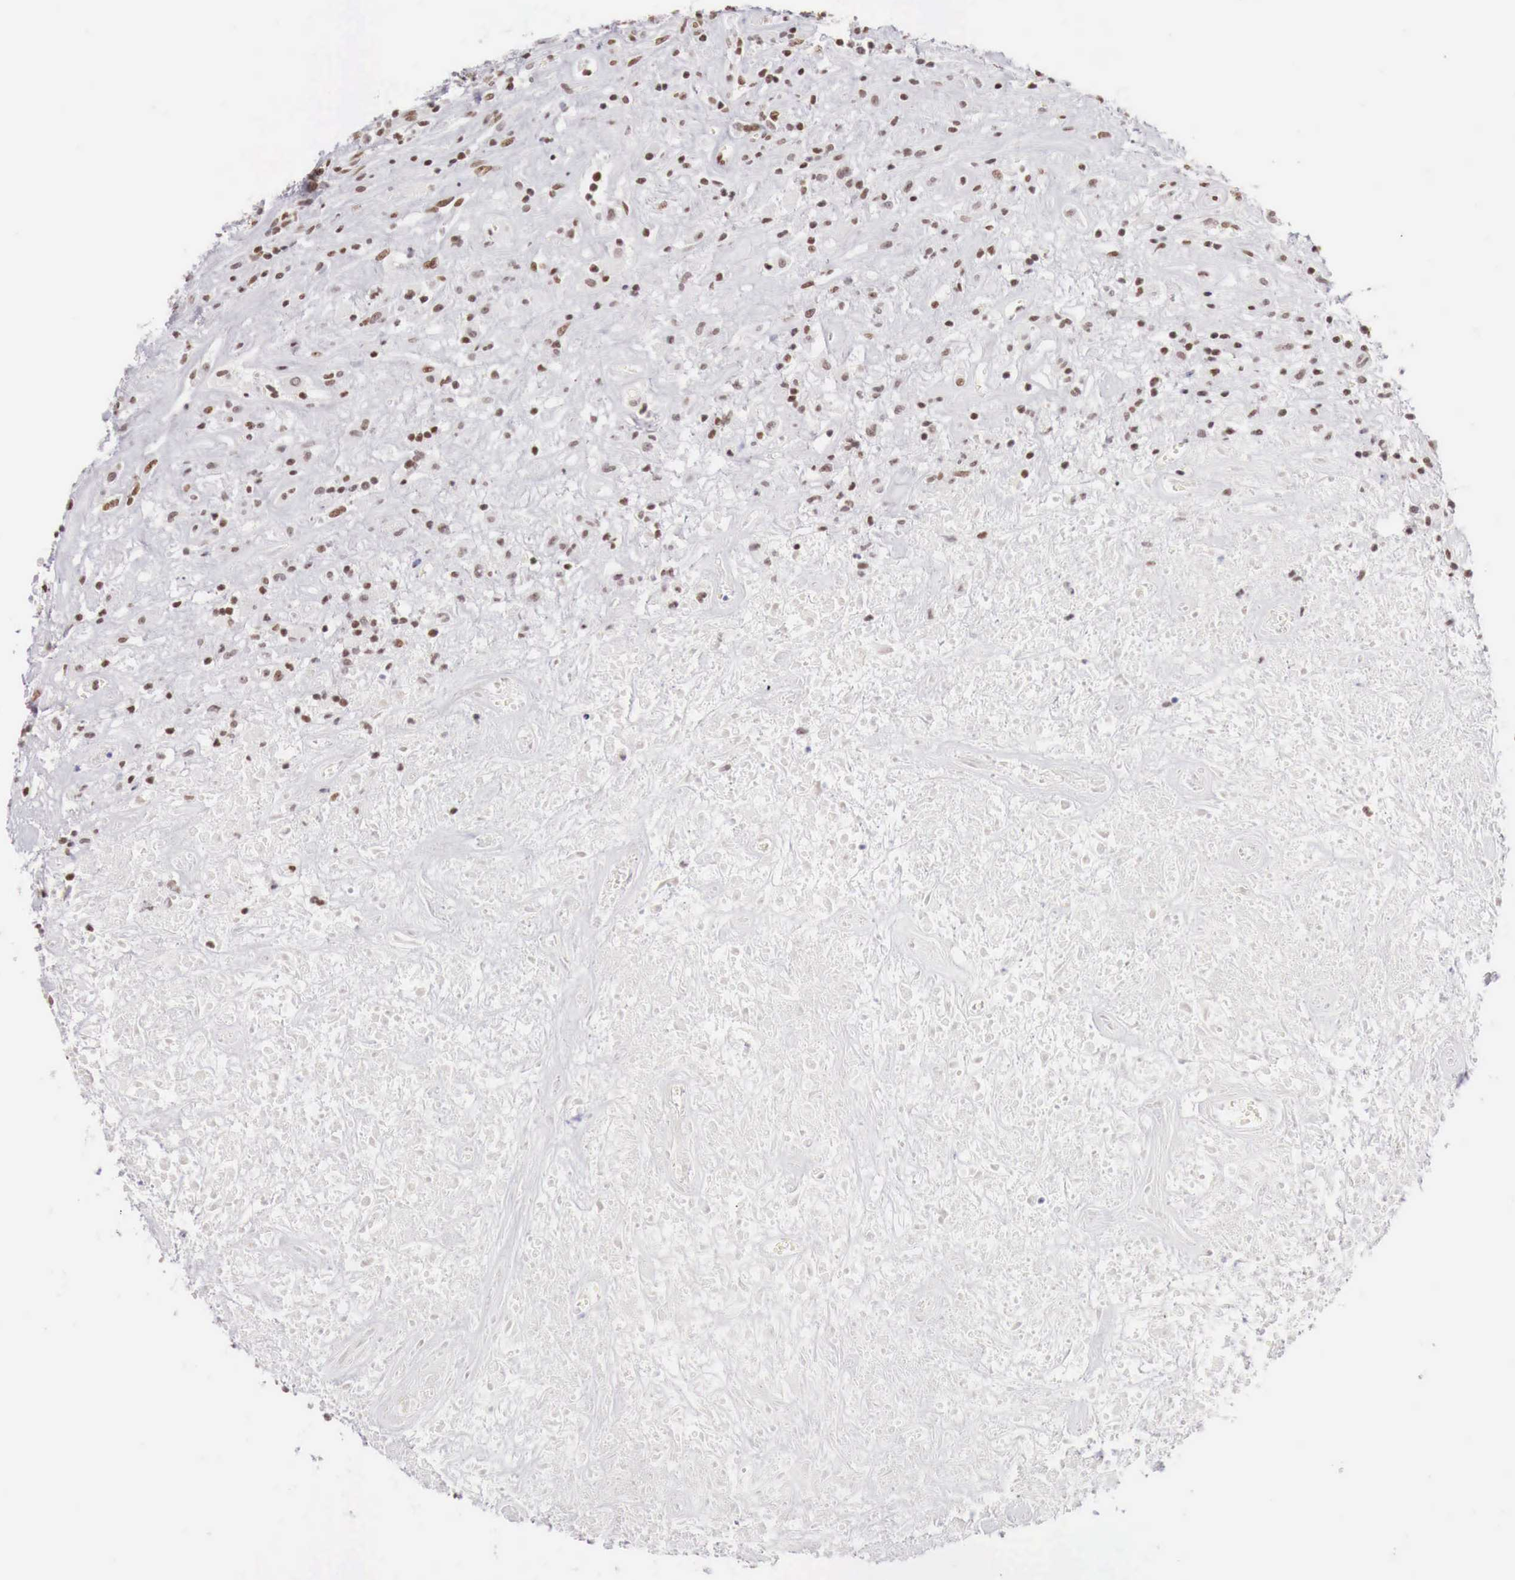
{"staining": {"intensity": "weak", "quantity": "25%-75%", "location": "cytoplasmic/membranous"}, "tissue": "lymphoma", "cell_type": "Tumor cells", "image_type": "cancer", "snomed": [{"axis": "morphology", "description": "Hodgkin's disease, NOS"}, {"axis": "topography", "description": "Lymph node"}], "caption": "Hodgkin's disease stained with a protein marker displays weak staining in tumor cells.", "gene": "PHF14", "patient": {"sex": "male", "age": 46}}